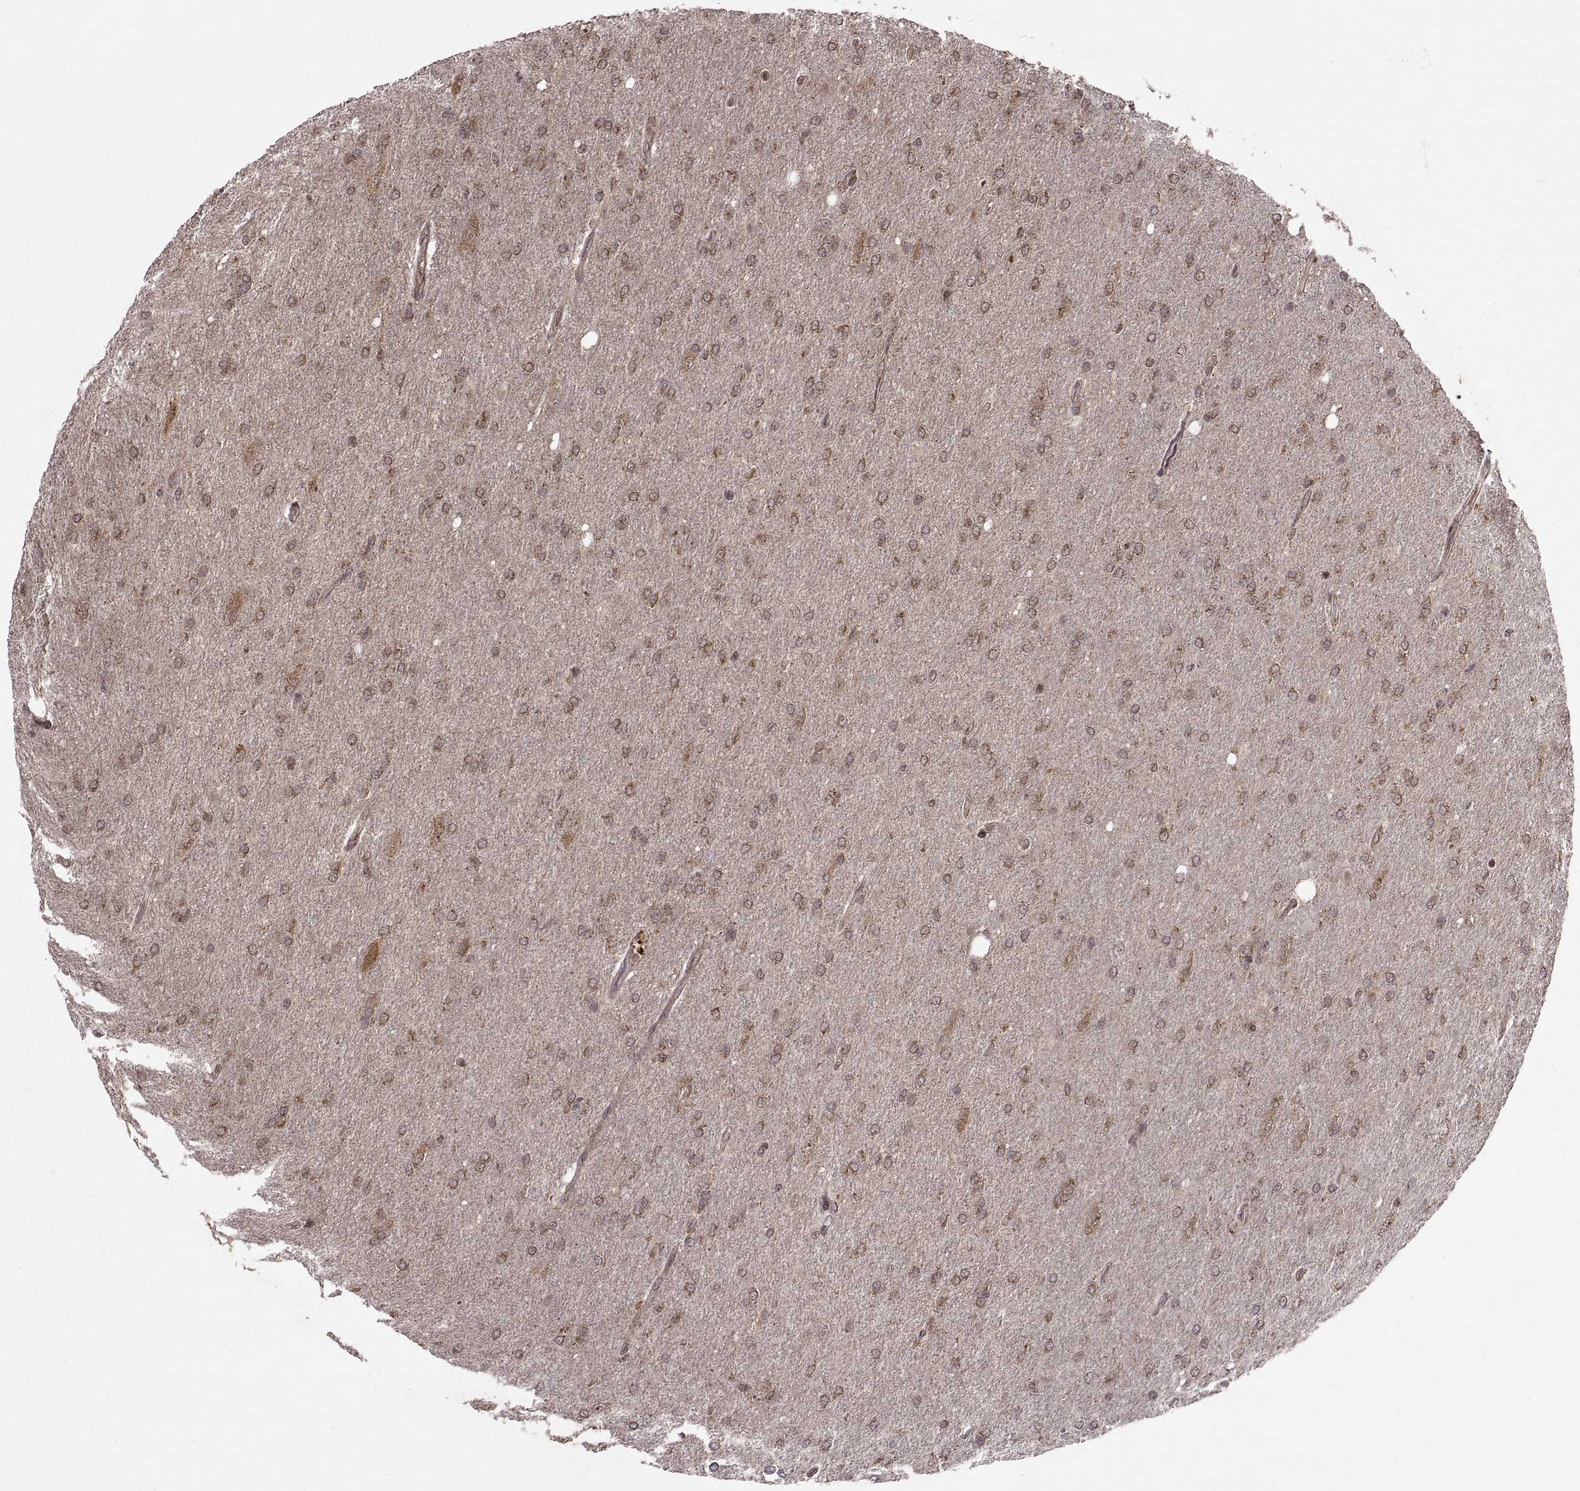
{"staining": {"intensity": "moderate", "quantity": "25%-75%", "location": "cytoplasmic/membranous"}, "tissue": "glioma", "cell_type": "Tumor cells", "image_type": "cancer", "snomed": [{"axis": "morphology", "description": "Glioma, malignant, High grade"}, {"axis": "topography", "description": "Cerebral cortex"}], "caption": "Immunohistochemistry (IHC) micrograph of human malignant high-grade glioma stained for a protein (brown), which reveals medium levels of moderate cytoplasmic/membranous staining in approximately 25%-75% of tumor cells.", "gene": "PTOV1", "patient": {"sex": "male", "age": 70}}